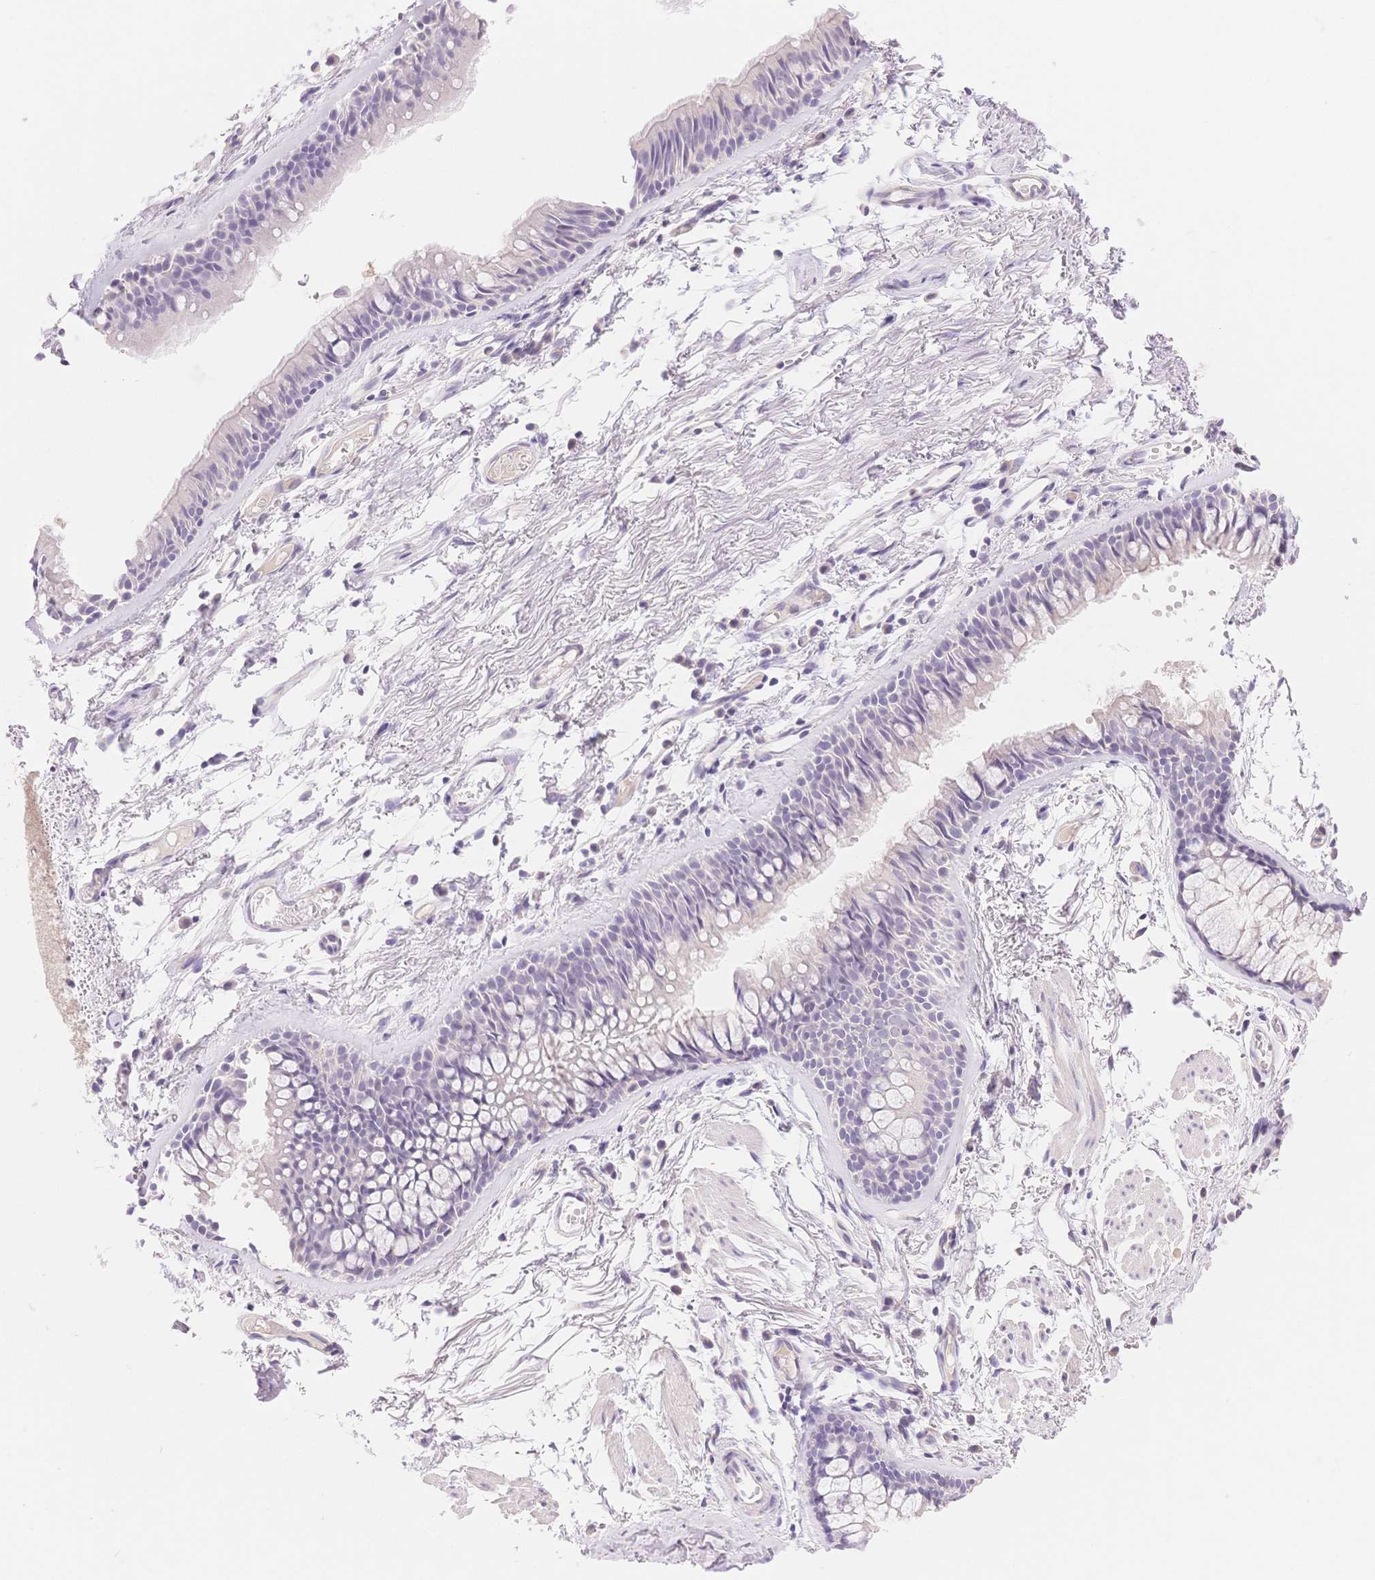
{"staining": {"intensity": "negative", "quantity": "none", "location": "none"}, "tissue": "adipose tissue", "cell_type": "Adipocytes", "image_type": "normal", "snomed": [{"axis": "morphology", "description": "Normal tissue, NOS"}, {"axis": "topography", "description": "Cartilage tissue"}, {"axis": "topography", "description": "Bronchus"}], "caption": "IHC of unremarkable adipose tissue demonstrates no staining in adipocytes.", "gene": "MYOM1", "patient": {"sex": "female", "age": 79}}